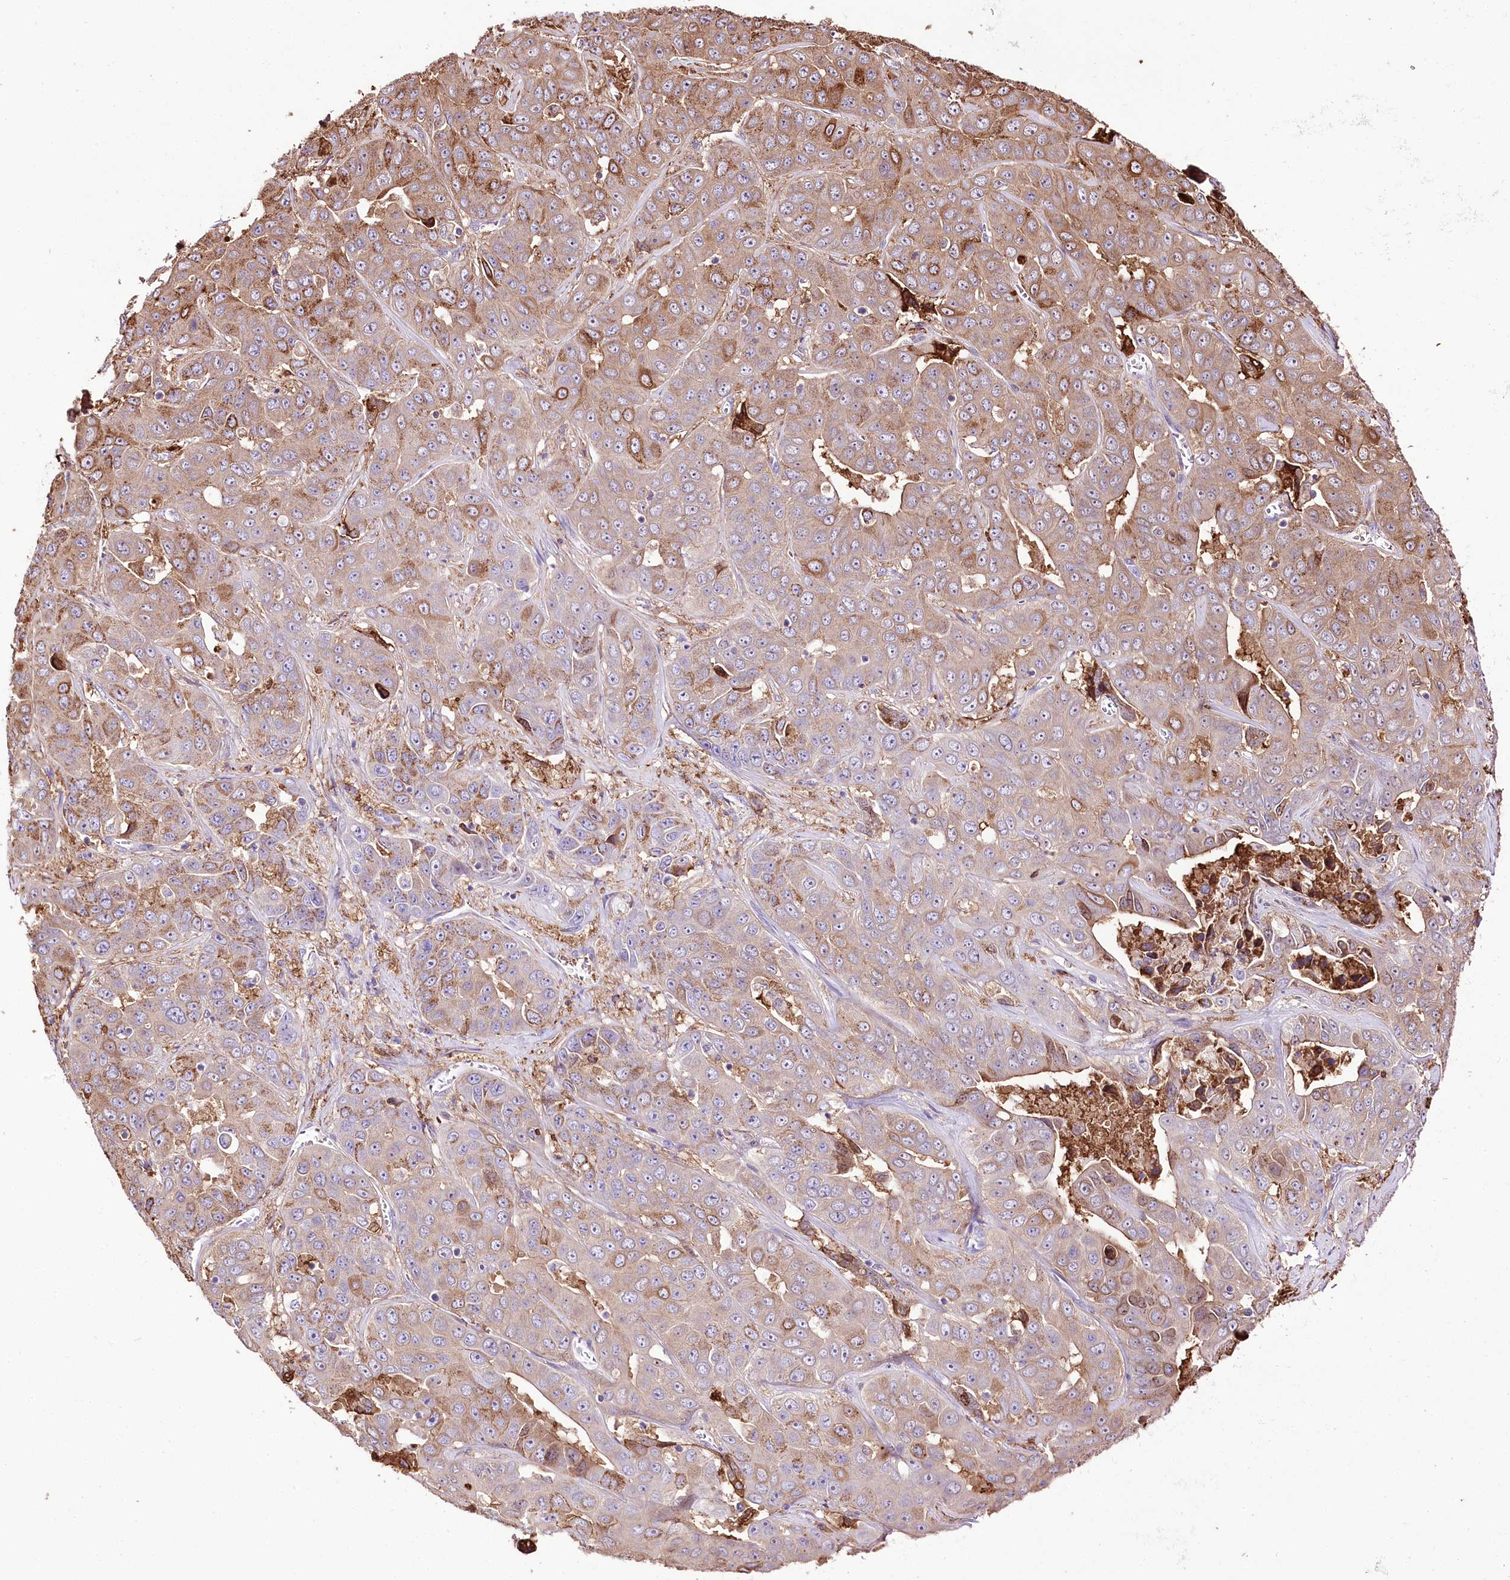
{"staining": {"intensity": "moderate", "quantity": "25%-75%", "location": "cytoplasmic/membranous"}, "tissue": "liver cancer", "cell_type": "Tumor cells", "image_type": "cancer", "snomed": [{"axis": "morphology", "description": "Cholangiocarcinoma"}, {"axis": "topography", "description": "Liver"}], "caption": "A medium amount of moderate cytoplasmic/membranous expression is seen in approximately 25%-75% of tumor cells in liver cholangiocarcinoma tissue. (Brightfield microscopy of DAB IHC at high magnification).", "gene": "UGP2", "patient": {"sex": "female", "age": 52}}